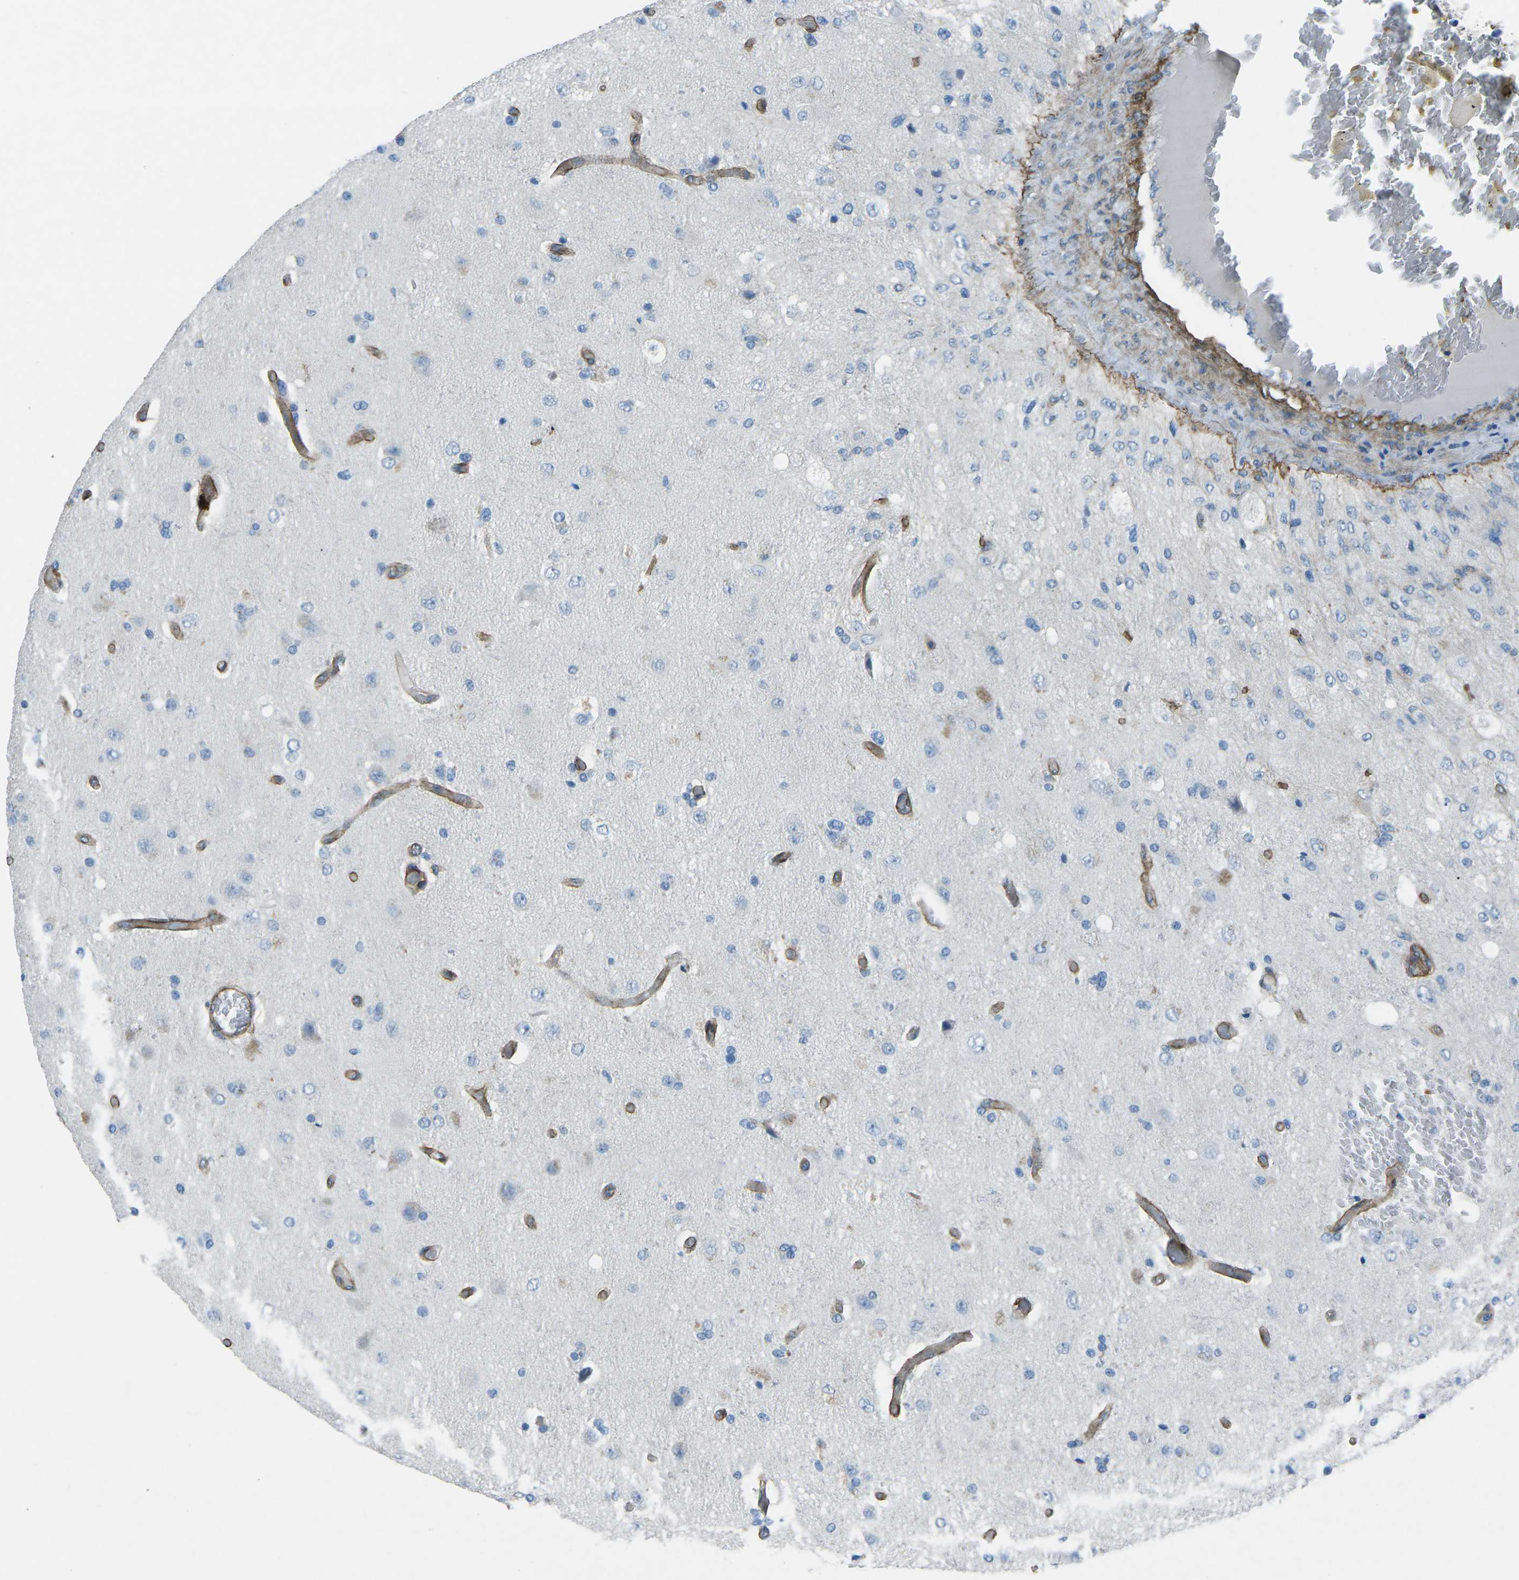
{"staining": {"intensity": "negative", "quantity": "none", "location": "none"}, "tissue": "glioma", "cell_type": "Tumor cells", "image_type": "cancer", "snomed": [{"axis": "morphology", "description": "Normal tissue, NOS"}, {"axis": "morphology", "description": "Glioma, malignant, High grade"}, {"axis": "topography", "description": "Cerebral cortex"}], "caption": "Immunohistochemical staining of glioma exhibits no significant staining in tumor cells.", "gene": "UTRN", "patient": {"sex": "male", "age": 77}}